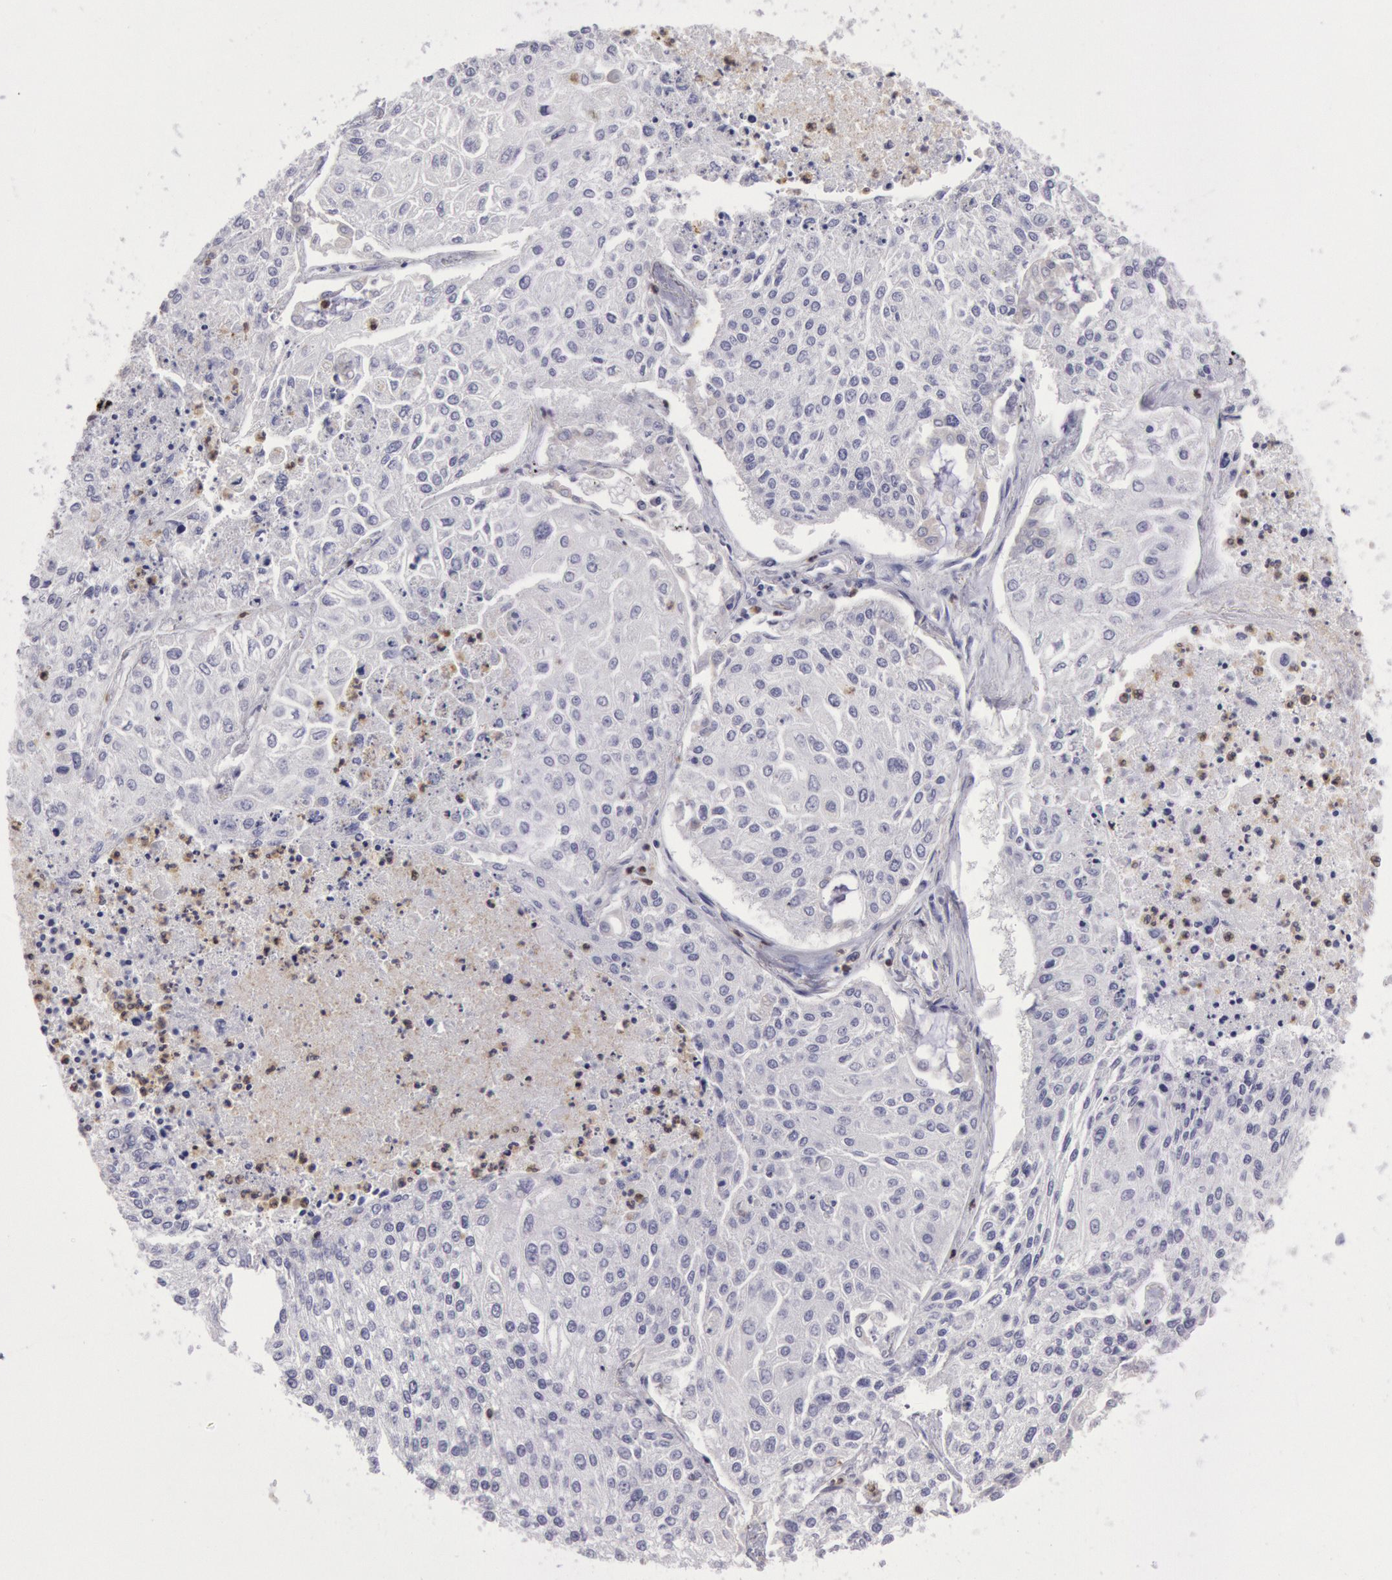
{"staining": {"intensity": "negative", "quantity": "none", "location": "none"}, "tissue": "lung cancer", "cell_type": "Tumor cells", "image_type": "cancer", "snomed": [{"axis": "morphology", "description": "Squamous cell carcinoma, NOS"}, {"axis": "topography", "description": "Lung"}], "caption": "Tumor cells are negative for brown protein staining in squamous cell carcinoma (lung). (Stains: DAB immunohistochemistry with hematoxylin counter stain, Microscopy: brightfield microscopy at high magnification).", "gene": "RAB27A", "patient": {"sex": "male", "age": 75}}